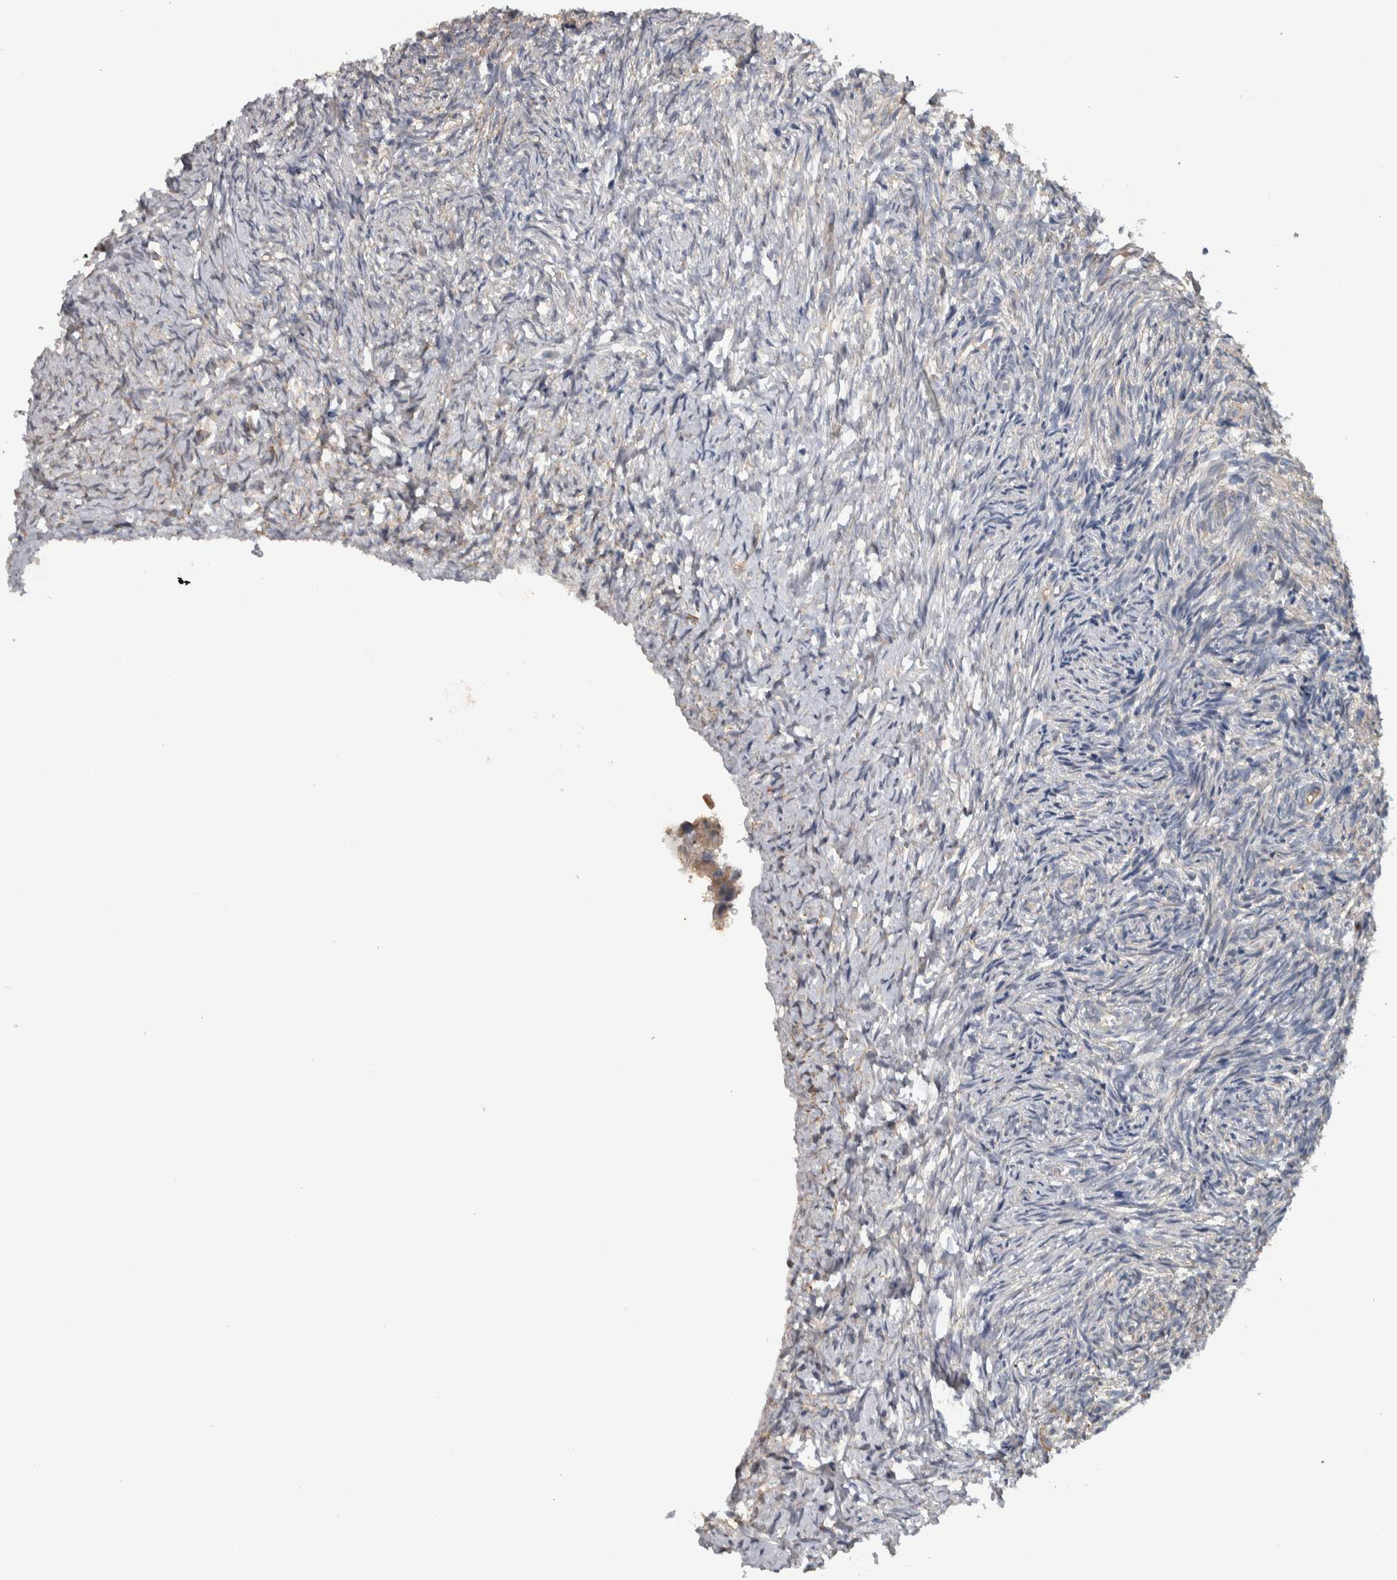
{"staining": {"intensity": "moderate", "quantity": ">75%", "location": "cytoplasmic/membranous"}, "tissue": "ovary", "cell_type": "Follicle cells", "image_type": "normal", "snomed": [{"axis": "morphology", "description": "Normal tissue, NOS"}, {"axis": "topography", "description": "Ovary"}], "caption": "IHC (DAB (3,3'-diaminobenzidine)) staining of unremarkable ovary shows moderate cytoplasmic/membranous protein staining in approximately >75% of follicle cells.", "gene": "NT5C2", "patient": {"sex": "female", "age": 41}}